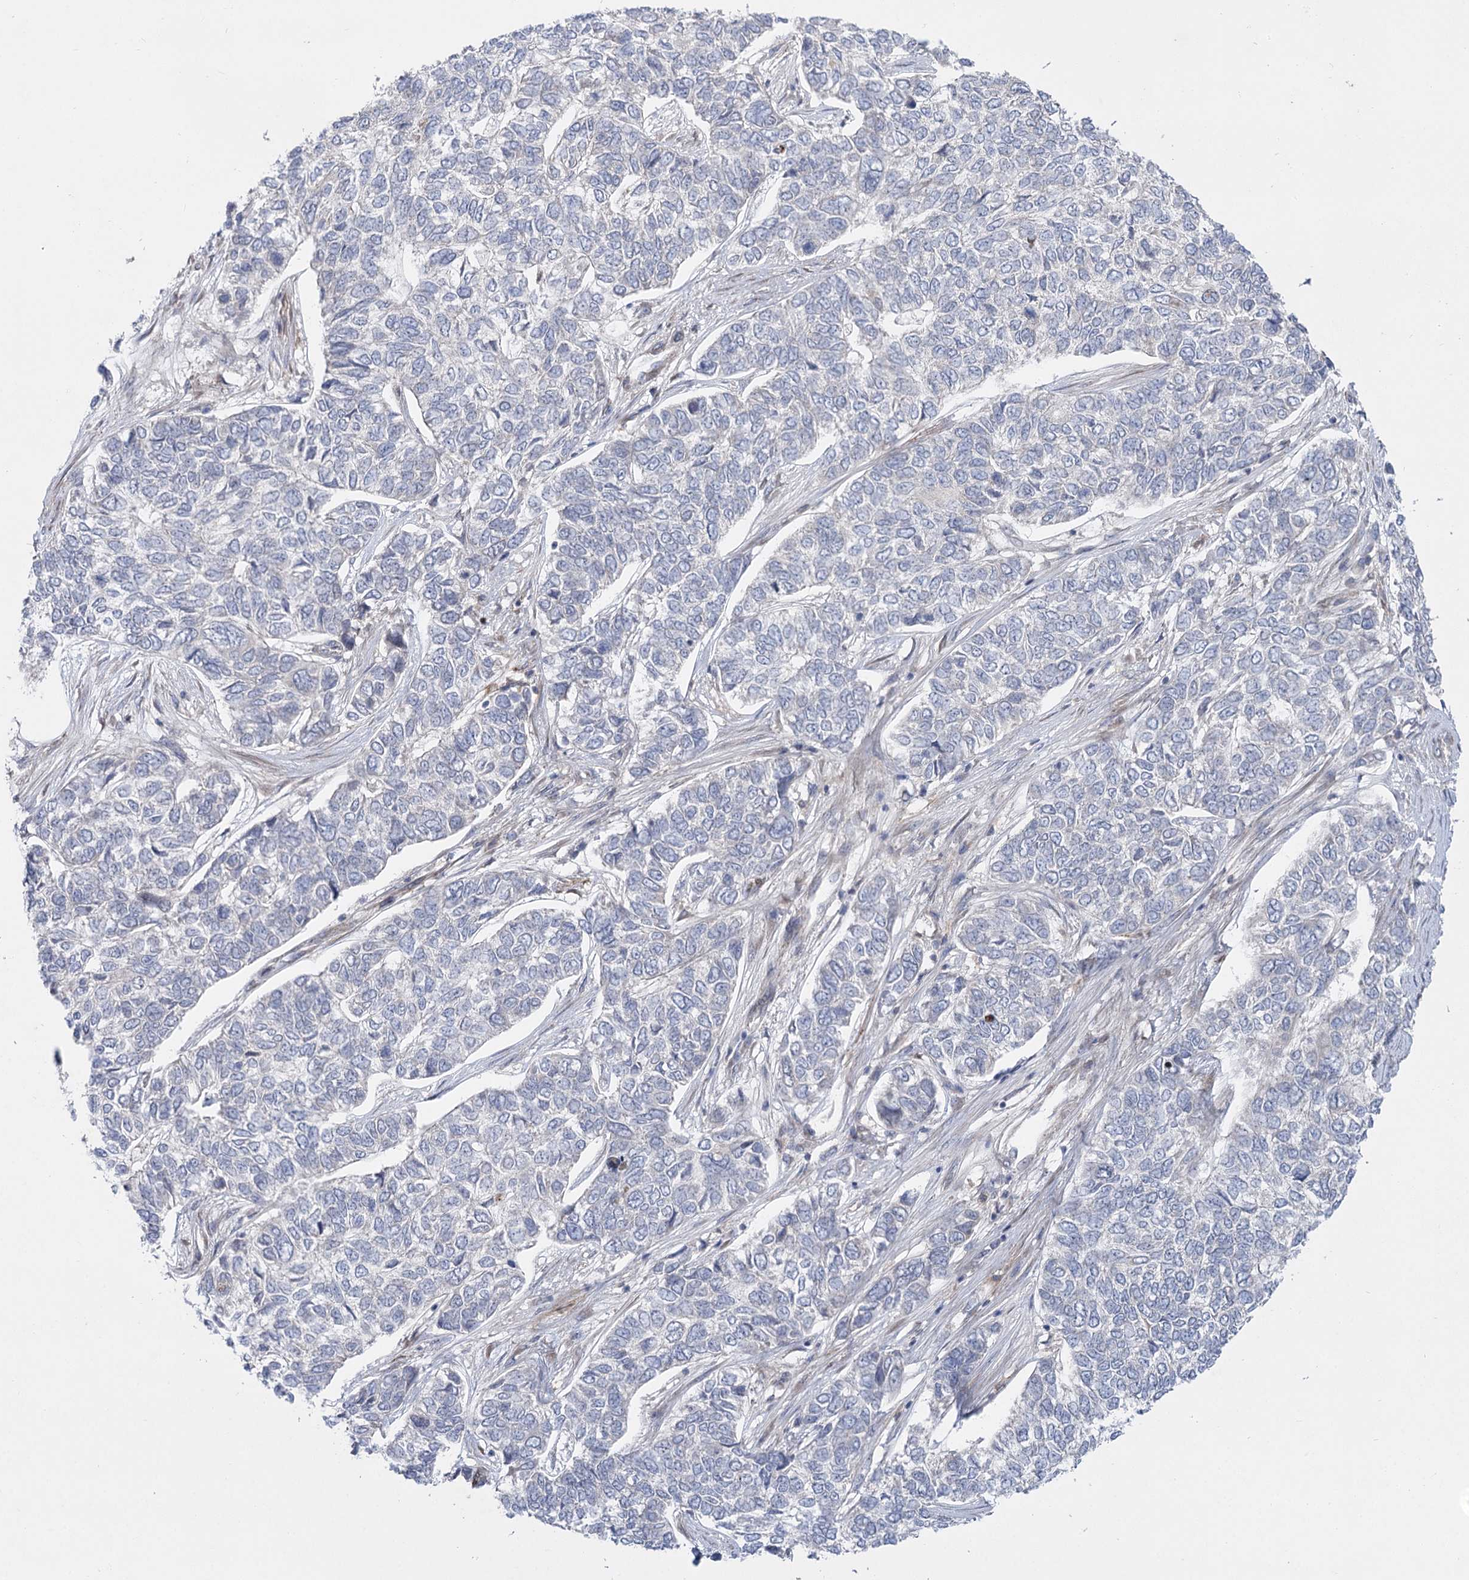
{"staining": {"intensity": "negative", "quantity": "none", "location": "none"}, "tissue": "skin cancer", "cell_type": "Tumor cells", "image_type": "cancer", "snomed": [{"axis": "morphology", "description": "Basal cell carcinoma"}, {"axis": "topography", "description": "Skin"}], "caption": "Immunohistochemistry (IHC) photomicrograph of human skin cancer stained for a protein (brown), which shows no staining in tumor cells.", "gene": "SH3BP5L", "patient": {"sex": "female", "age": 65}}